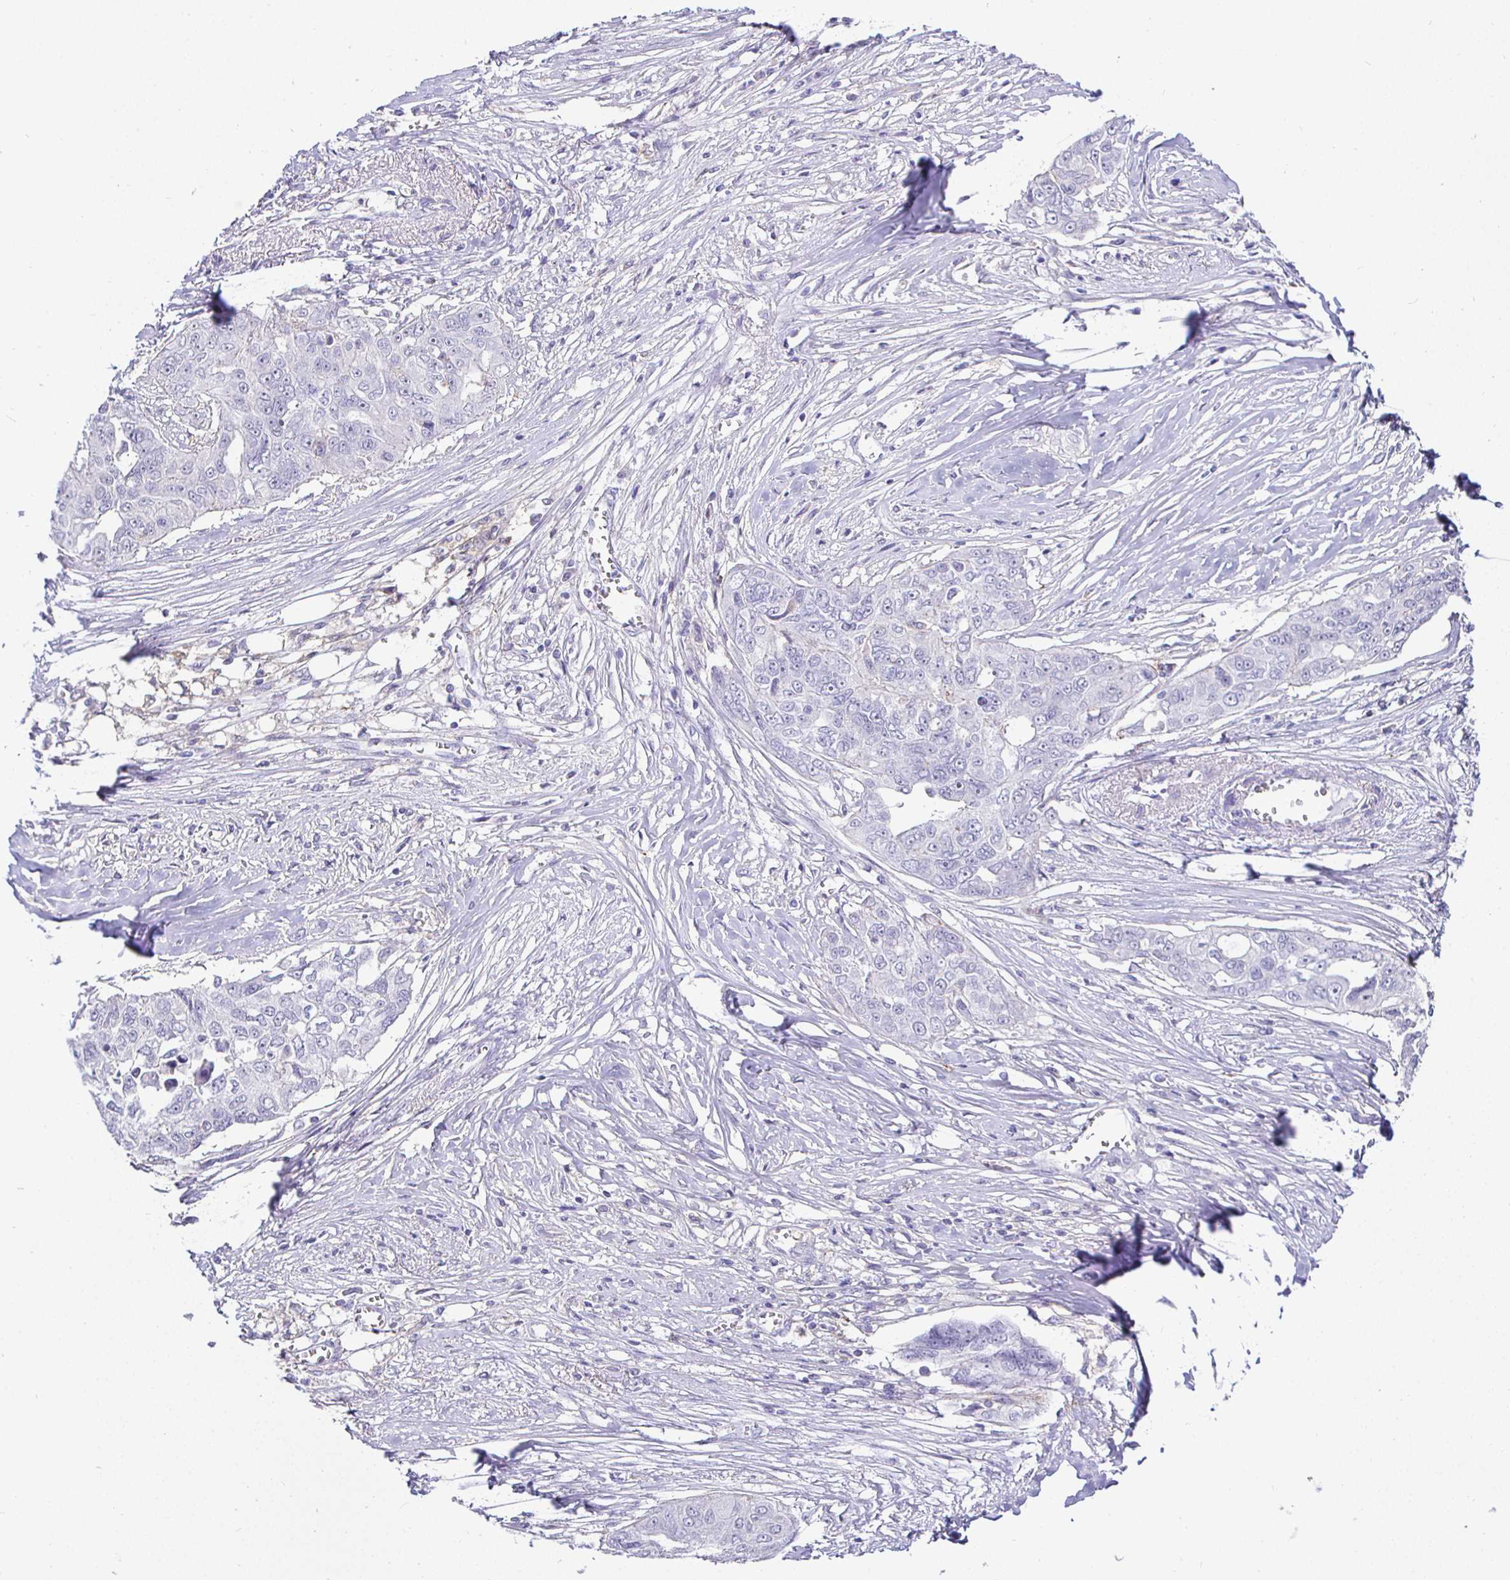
{"staining": {"intensity": "negative", "quantity": "none", "location": "none"}, "tissue": "ovarian cancer", "cell_type": "Tumor cells", "image_type": "cancer", "snomed": [{"axis": "morphology", "description": "Carcinoma, endometroid"}, {"axis": "topography", "description": "Ovary"}], "caption": "Immunohistochemistry (IHC) micrograph of ovarian endometroid carcinoma stained for a protein (brown), which demonstrates no expression in tumor cells.", "gene": "SIRPA", "patient": {"sex": "female", "age": 70}}